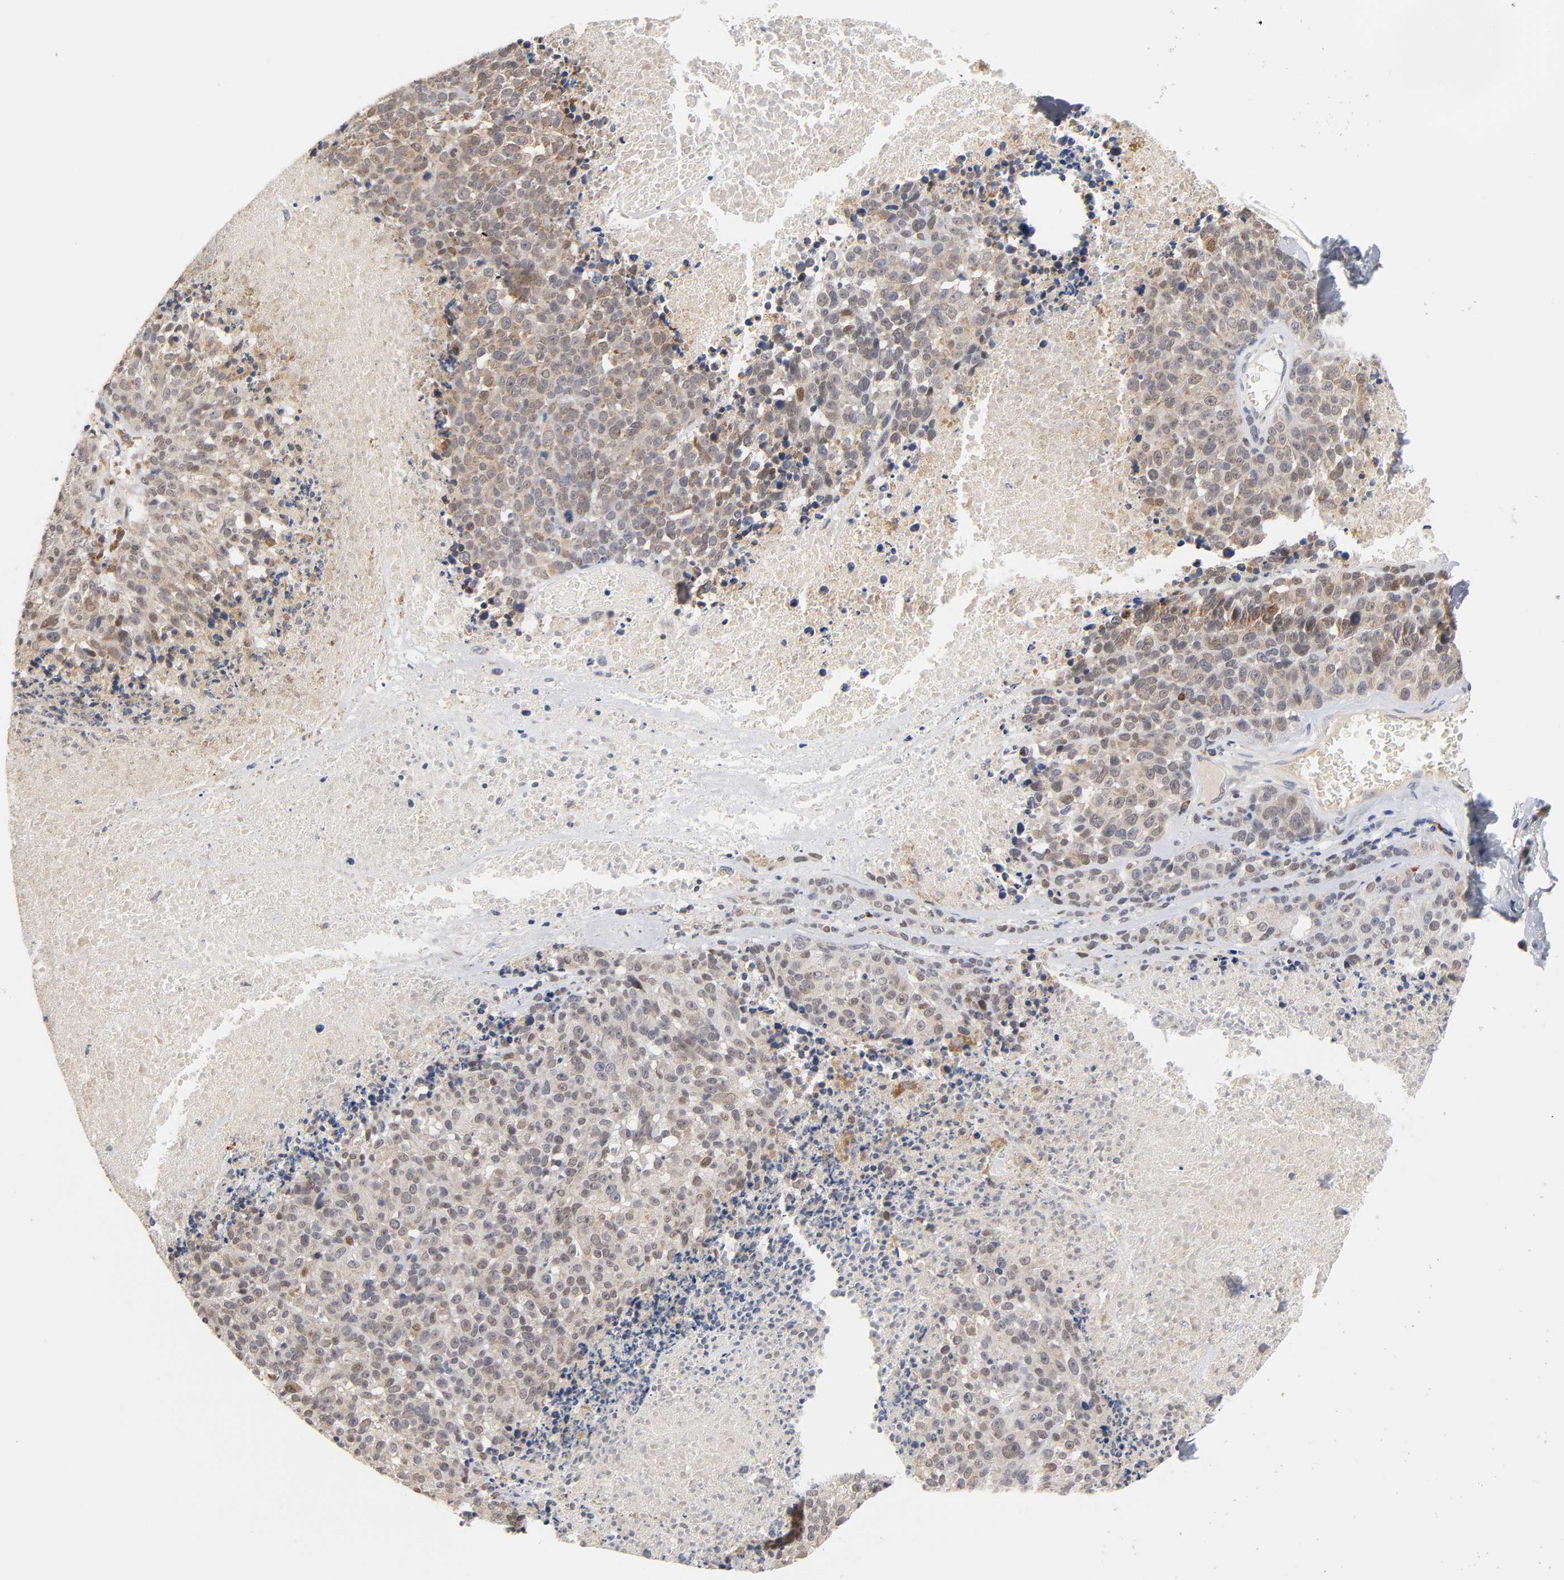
{"staining": {"intensity": "moderate", "quantity": "25%-75%", "location": "cytoplasmic/membranous,nuclear"}, "tissue": "melanoma", "cell_type": "Tumor cells", "image_type": "cancer", "snomed": [{"axis": "morphology", "description": "Malignant melanoma, Metastatic site"}, {"axis": "topography", "description": "Cerebral cortex"}], "caption": "Moderate cytoplasmic/membranous and nuclear positivity for a protein is appreciated in approximately 25%-75% of tumor cells of melanoma using IHC.", "gene": "GSTZ1", "patient": {"sex": "female", "age": 52}}